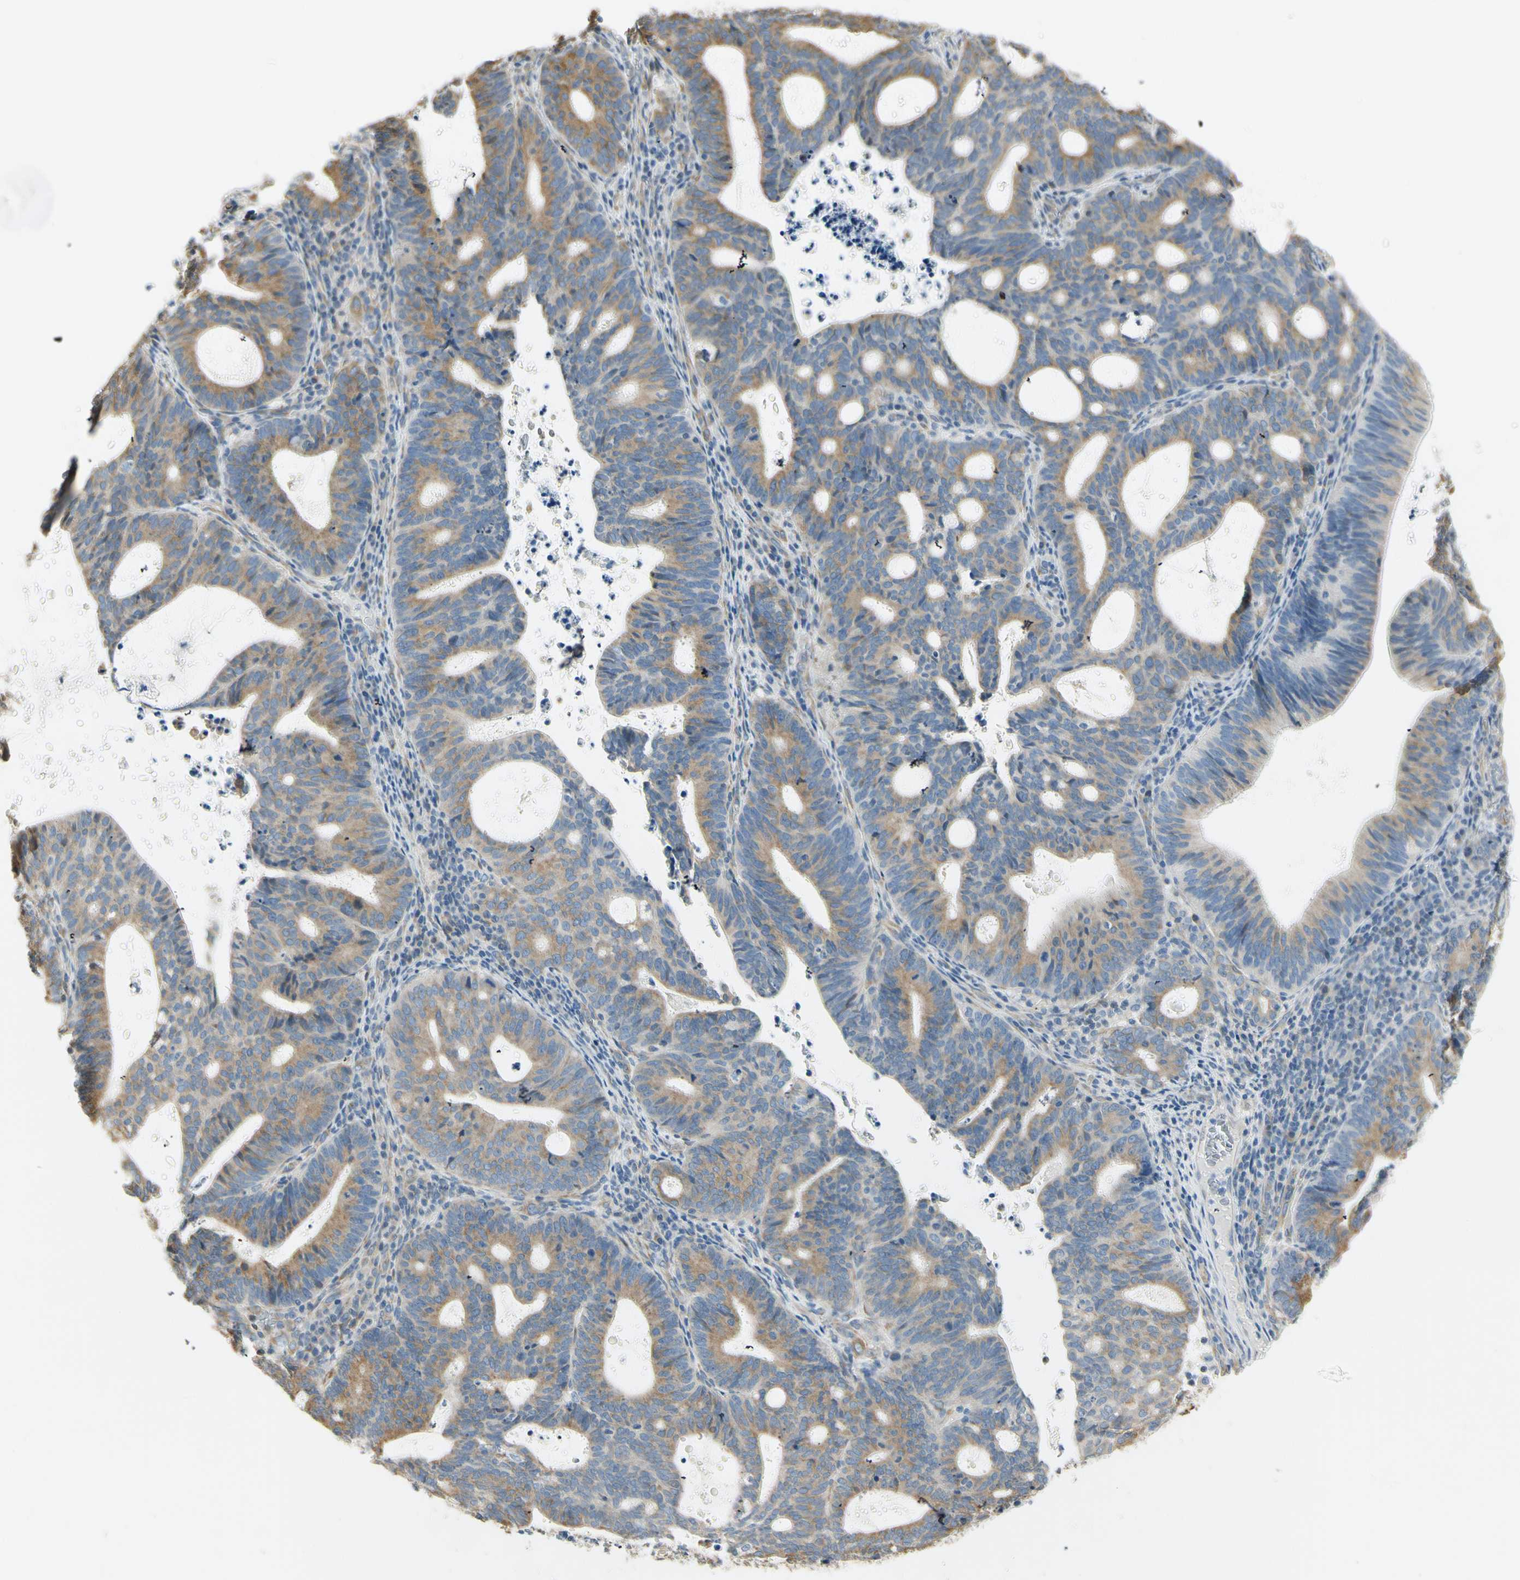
{"staining": {"intensity": "weak", "quantity": ">75%", "location": "cytoplasmic/membranous"}, "tissue": "endometrial cancer", "cell_type": "Tumor cells", "image_type": "cancer", "snomed": [{"axis": "morphology", "description": "Adenocarcinoma, NOS"}, {"axis": "topography", "description": "Uterus"}], "caption": "Approximately >75% of tumor cells in endometrial adenocarcinoma display weak cytoplasmic/membranous protein expression as visualized by brown immunohistochemical staining.", "gene": "IGDCC4", "patient": {"sex": "female", "age": 83}}